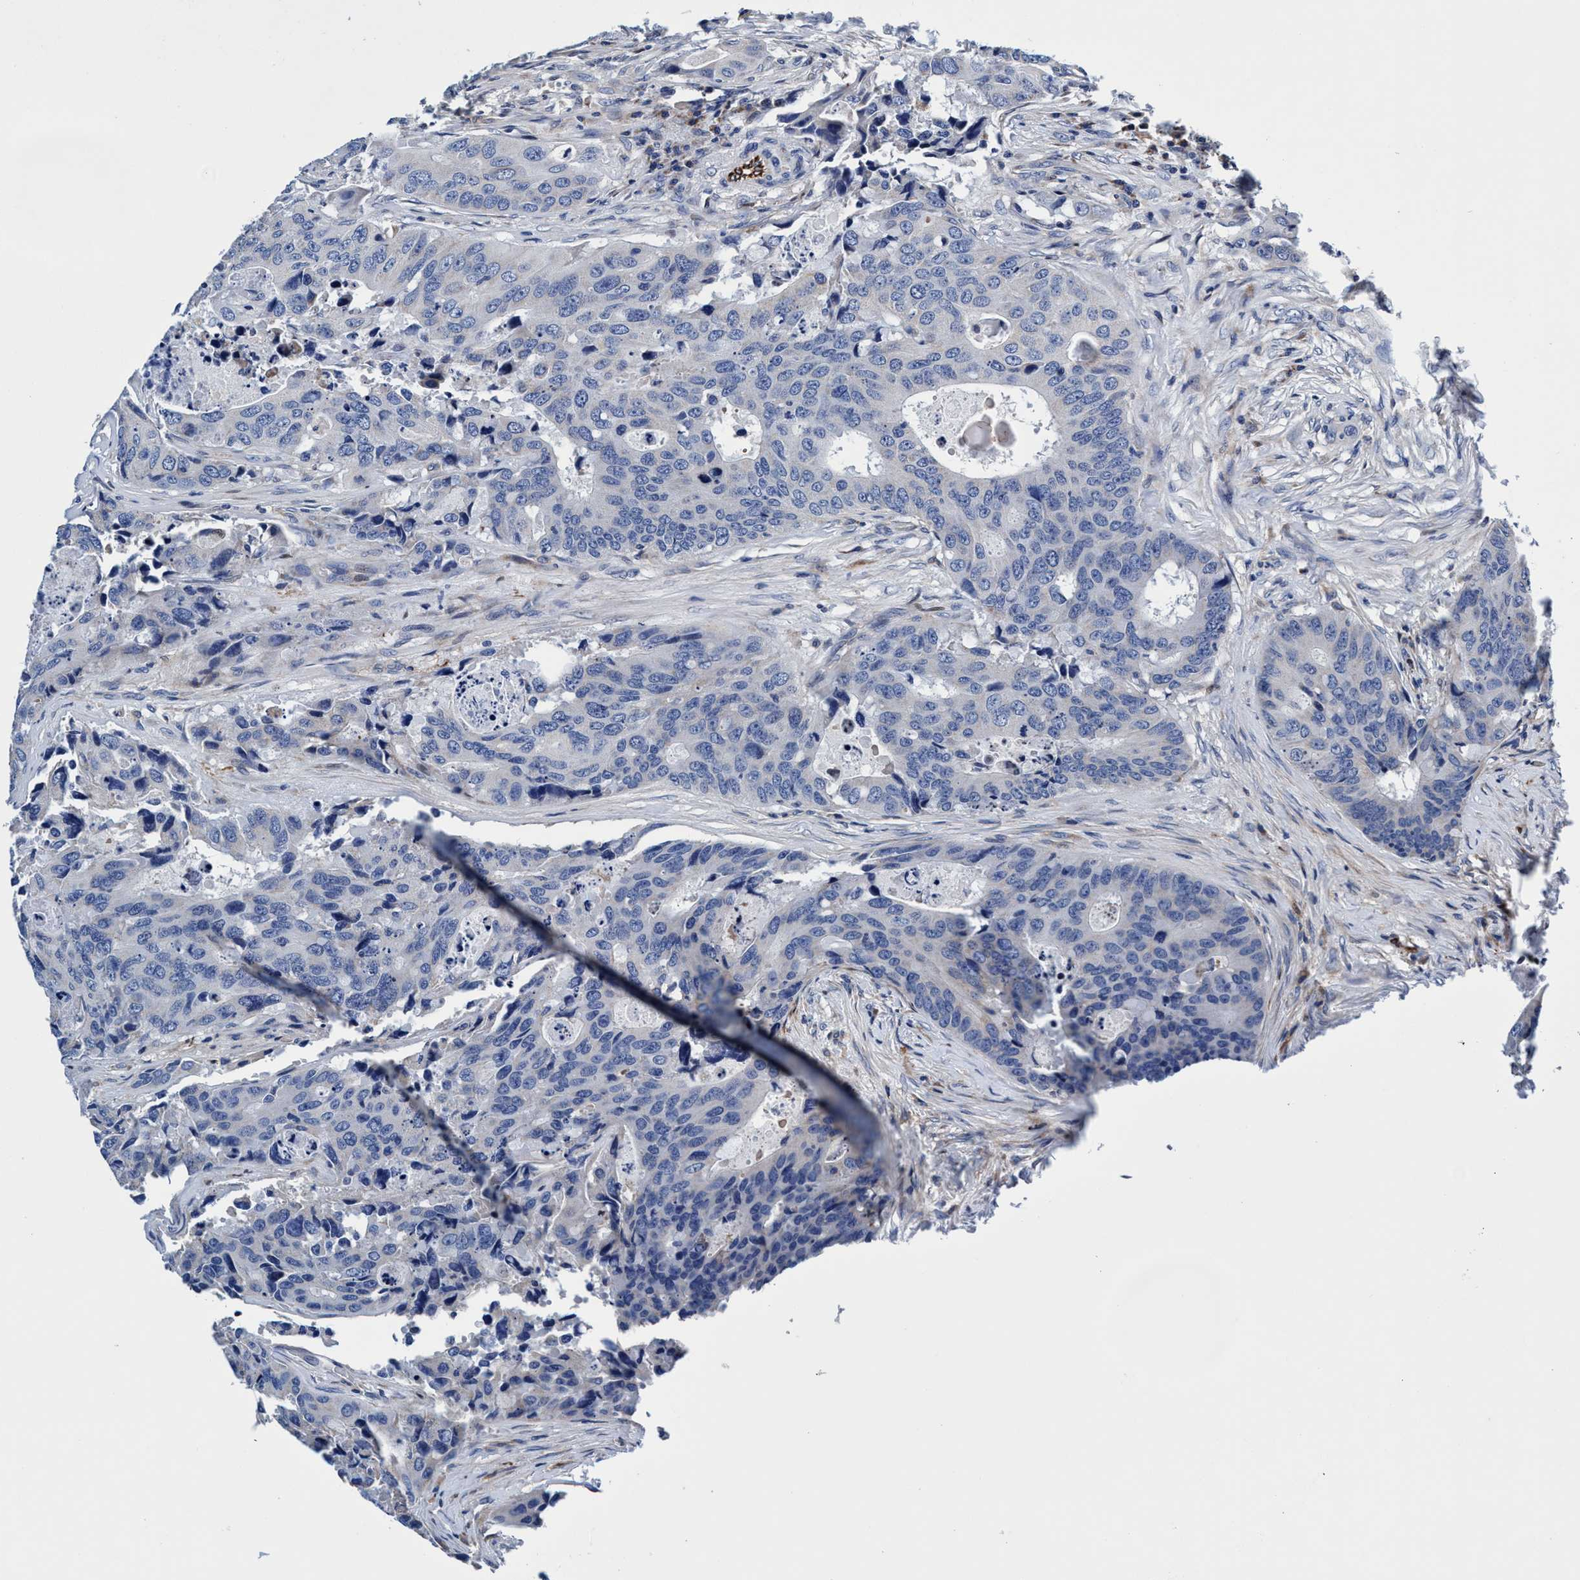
{"staining": {"intensity": "negative", "quantity": "none", "location": "none"}, "tissue": "colorectal cancer", "cell_type": "Tumor cells", "image_type": "cancer", "snomed": [{"axis": "morphology", "description": "Adenocarcinoma, NOS"}, {"axis": "topography", "description": "Colon"}], "caption": "Image shows no protein positivity in tumor cells of colorectal cancer (adenocarcinoma) tissue.", "gene": "UBALD2", "patient": {"sex": "male", "age": 71}}